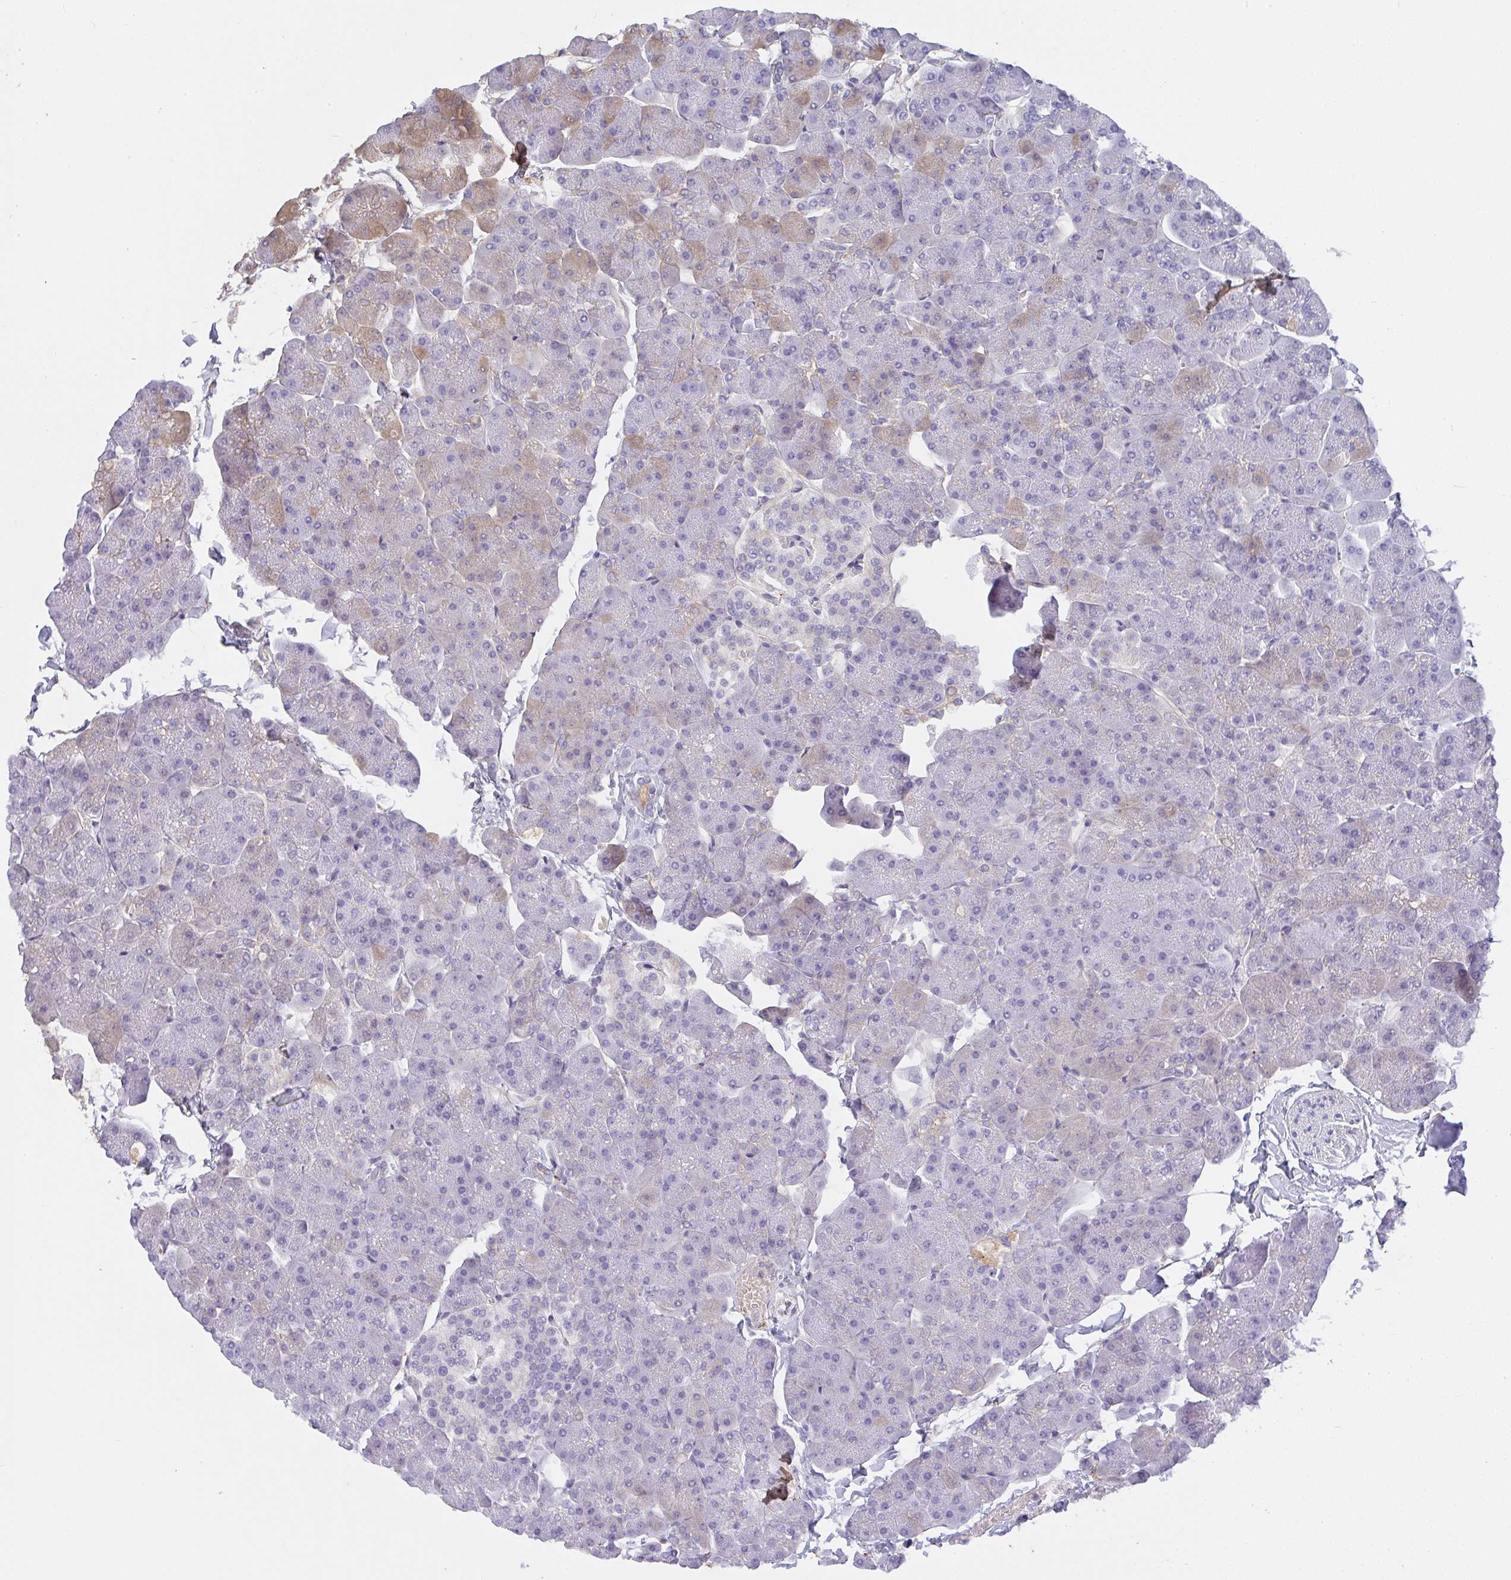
{"staining": {"intensity": "moderate", "quantity": "<25%", "location": "cytoplasmic/membranous"}, "tissue": "pancreas", "cell_type": "Exocrine glandular cells", "image_type": "normal", "snomed": [{"axis": "morphology", "description": "Normal tissue, NOS"}, {"axis": "topography", "description": "Pancreas"}], "caption": "Immunohistochemistry (IHC) micrograph of normal pancreas stained for a protein (brown), which reveals low levels of moderate cytoplasmic/membranous positivity in approximately <25% of exocrine glandular cells.", "gene": "SMYD5", "patient": {"sex": "male", "age": 35}}